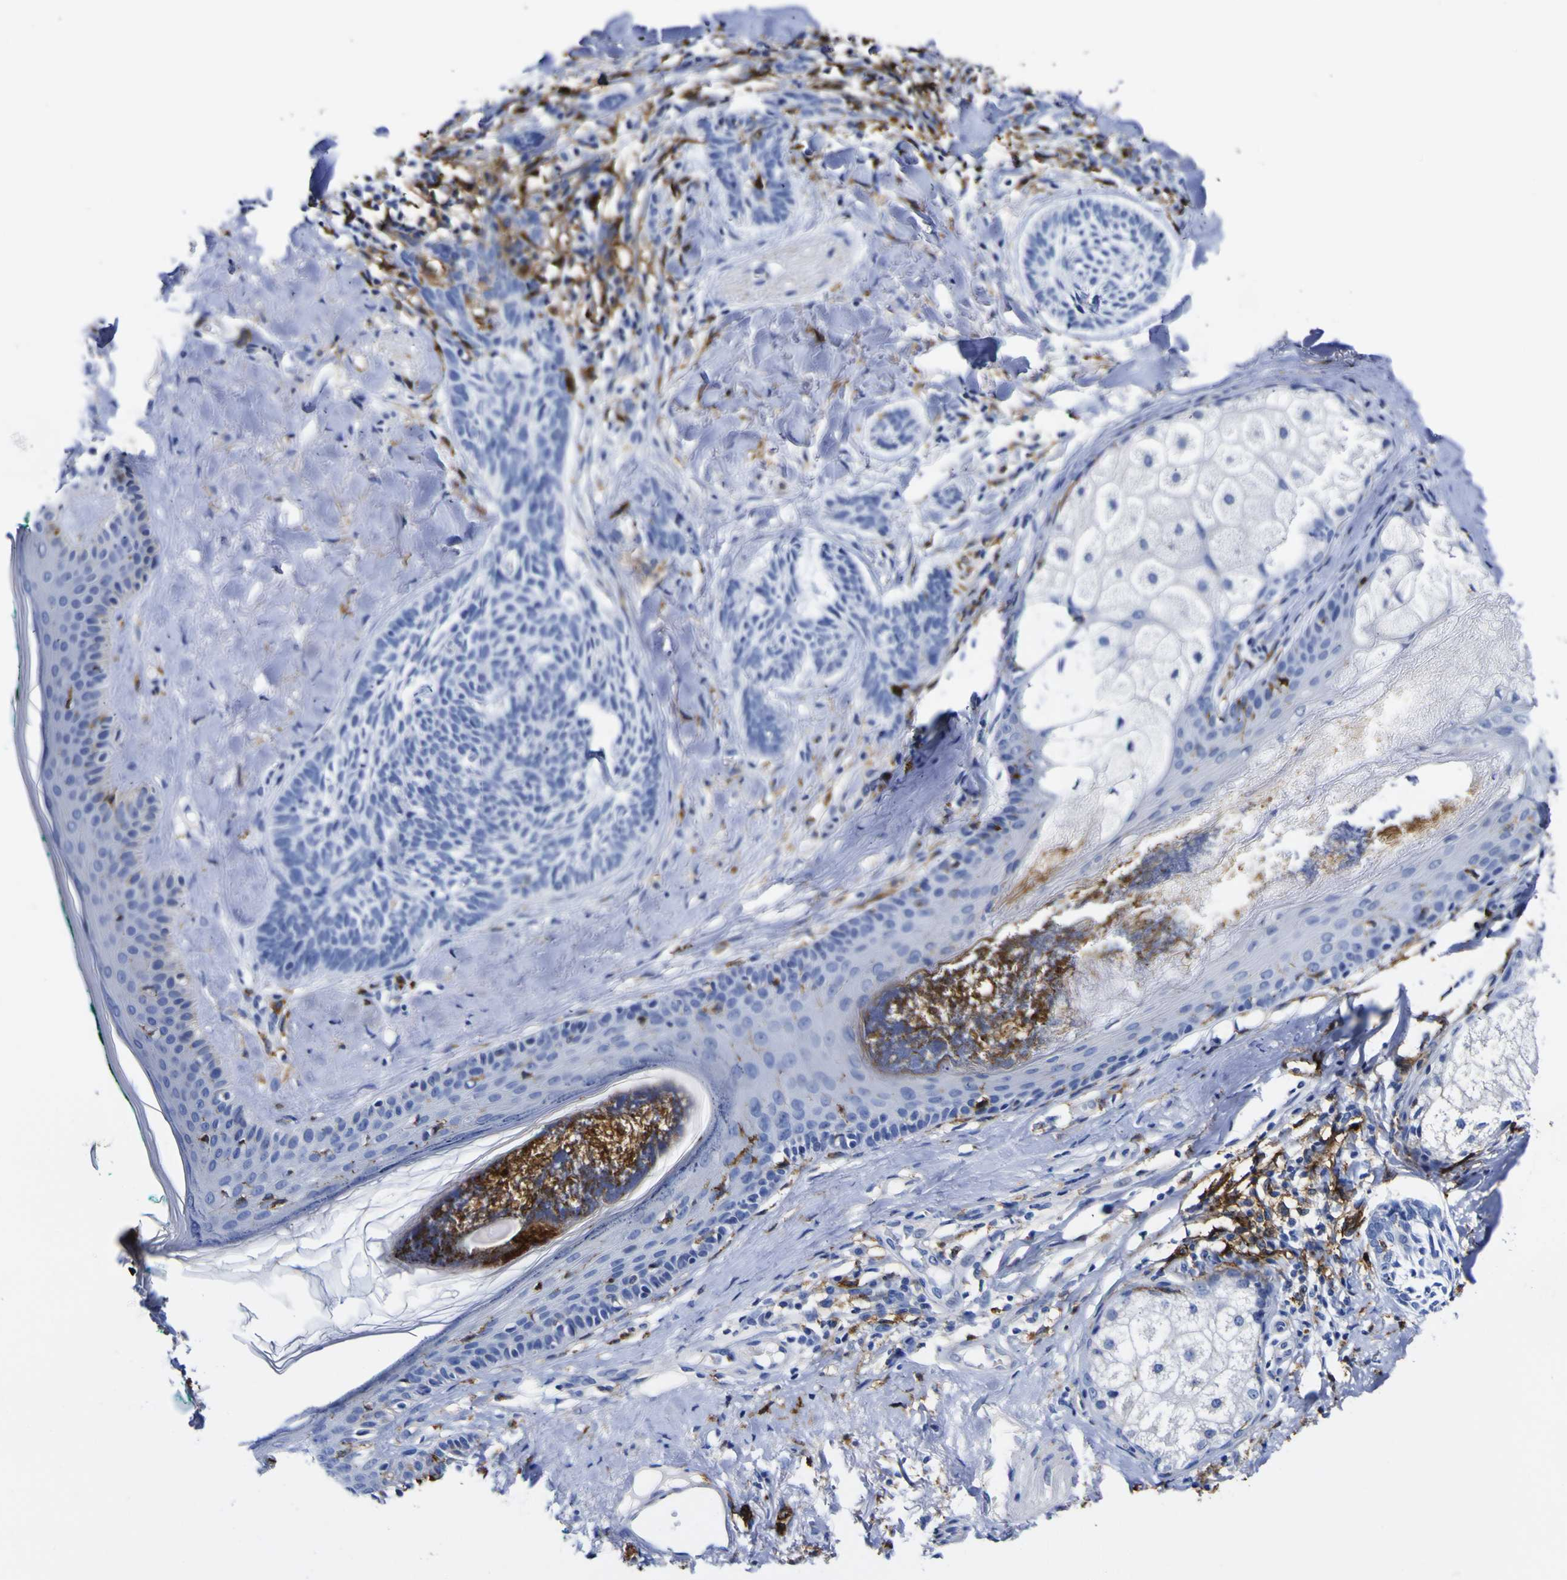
{"staining": {"intensity": "negative", "quantity": "none", "location": "none"}, "tissue": "skin cancer", "cell_type": "Tumor cells", "image_type": "cancer", "snomed": [{"axis": "morphology", "description": "Basal cell carcinoma"}, {"axis": "topography", "description": "Skin"}], "caption": "Photomicrograph shows no significant protein staining in tumor cells of skin cancer (basal cell carcinoma).", "gene": "HLA-DQA1", "patient": {"sex": "male", "age": 43}}